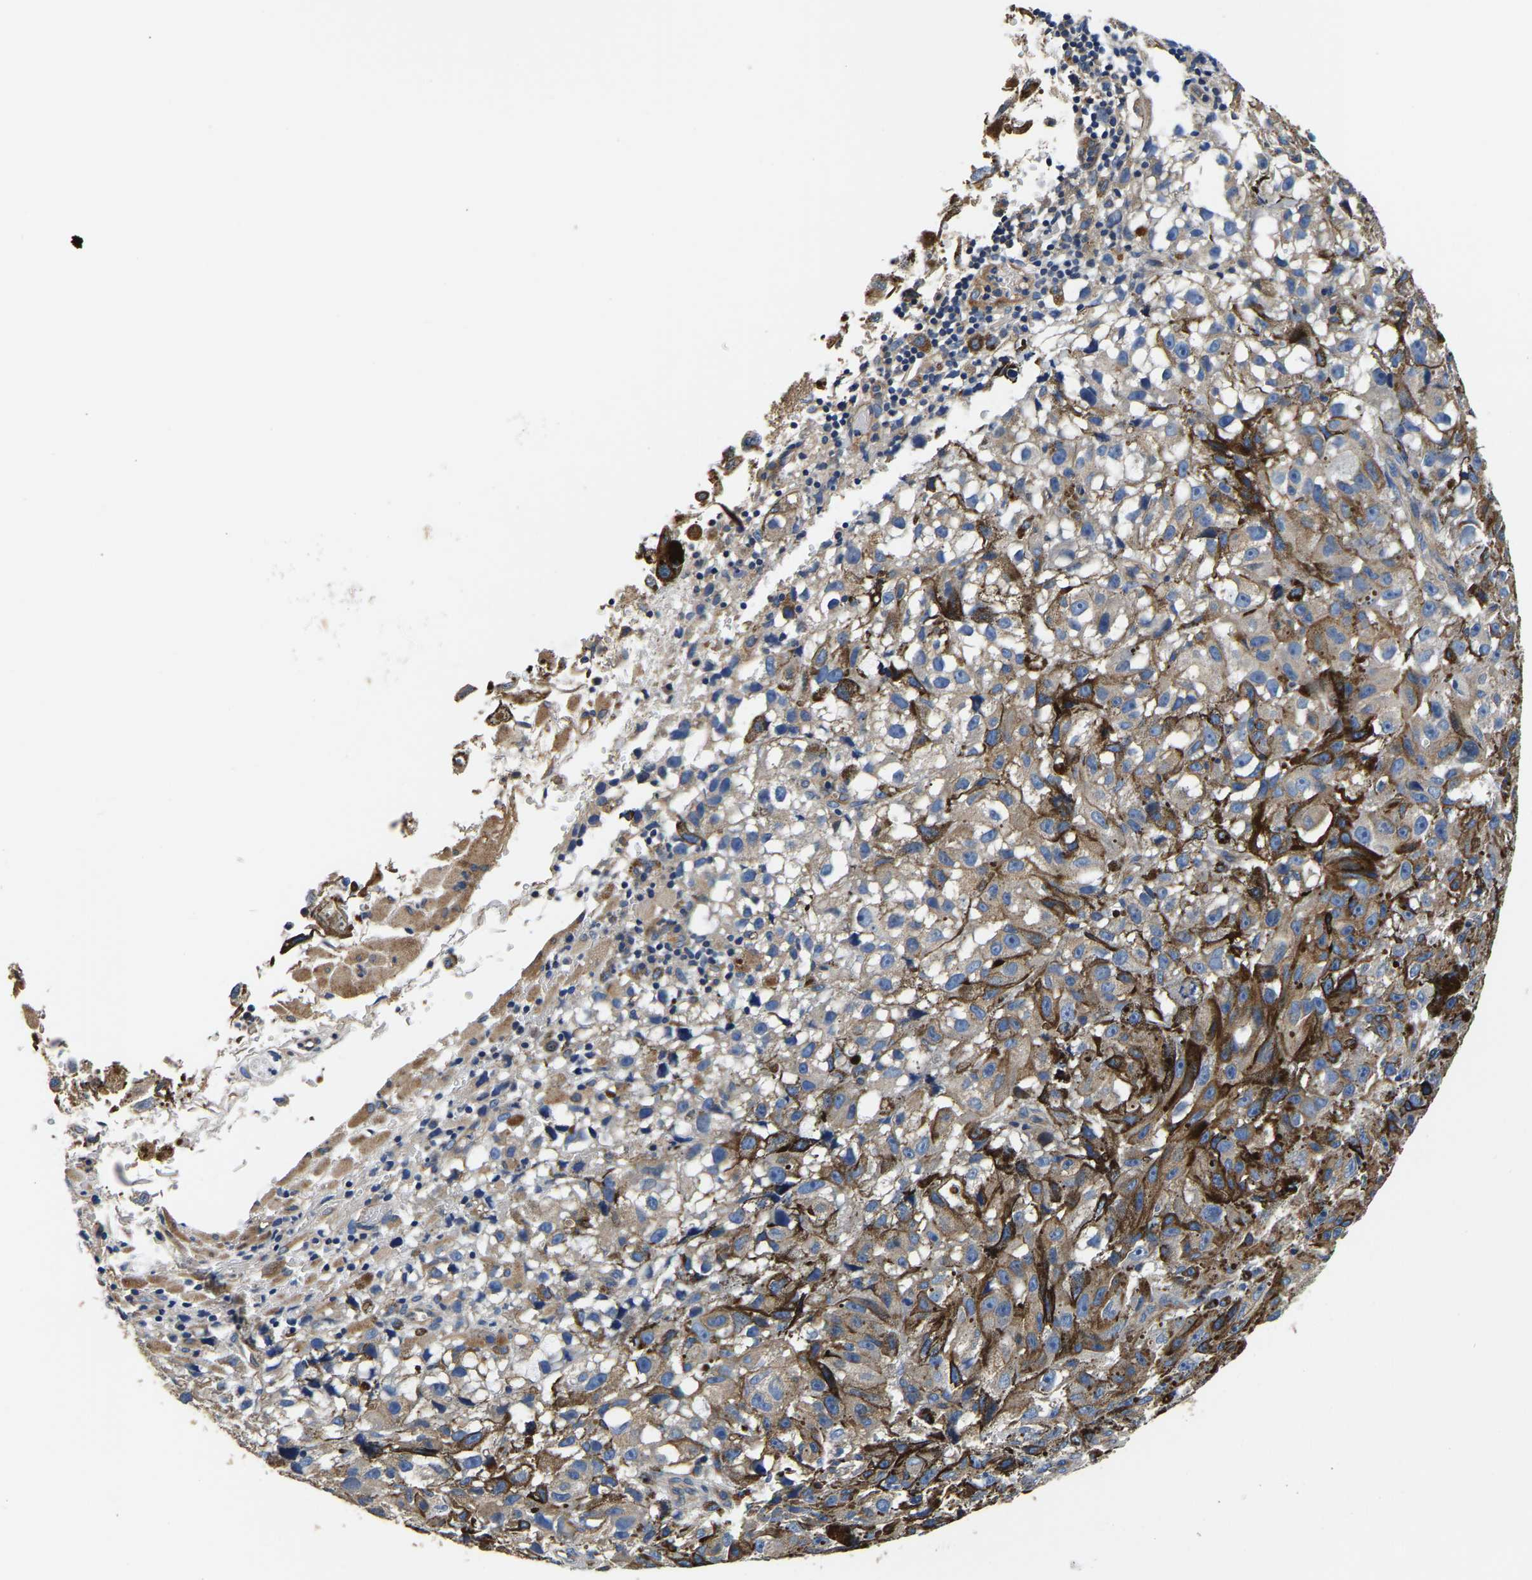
{"staining": {"intensity": "weak", "quantity": "25%-75%", "location": "cytoplasmic/membranous"}, "tissue": "melanoma", "cell_type": "Tumor cells", "image_type": "cancer", "snomed": [{"axis": "morphology", "description": "Malignant melanoma, NOS"}, {"axis": "topography", "description": "Skin"}], "caption": "Immunohistochemical staining of human melanoma demonstrates low levels of weak cytoplasmic/membranous protein expression in about 25%-75% of tumor cells.", "gene": "SH3GLB1", "patient": {"sex": "female", "age": 104}}